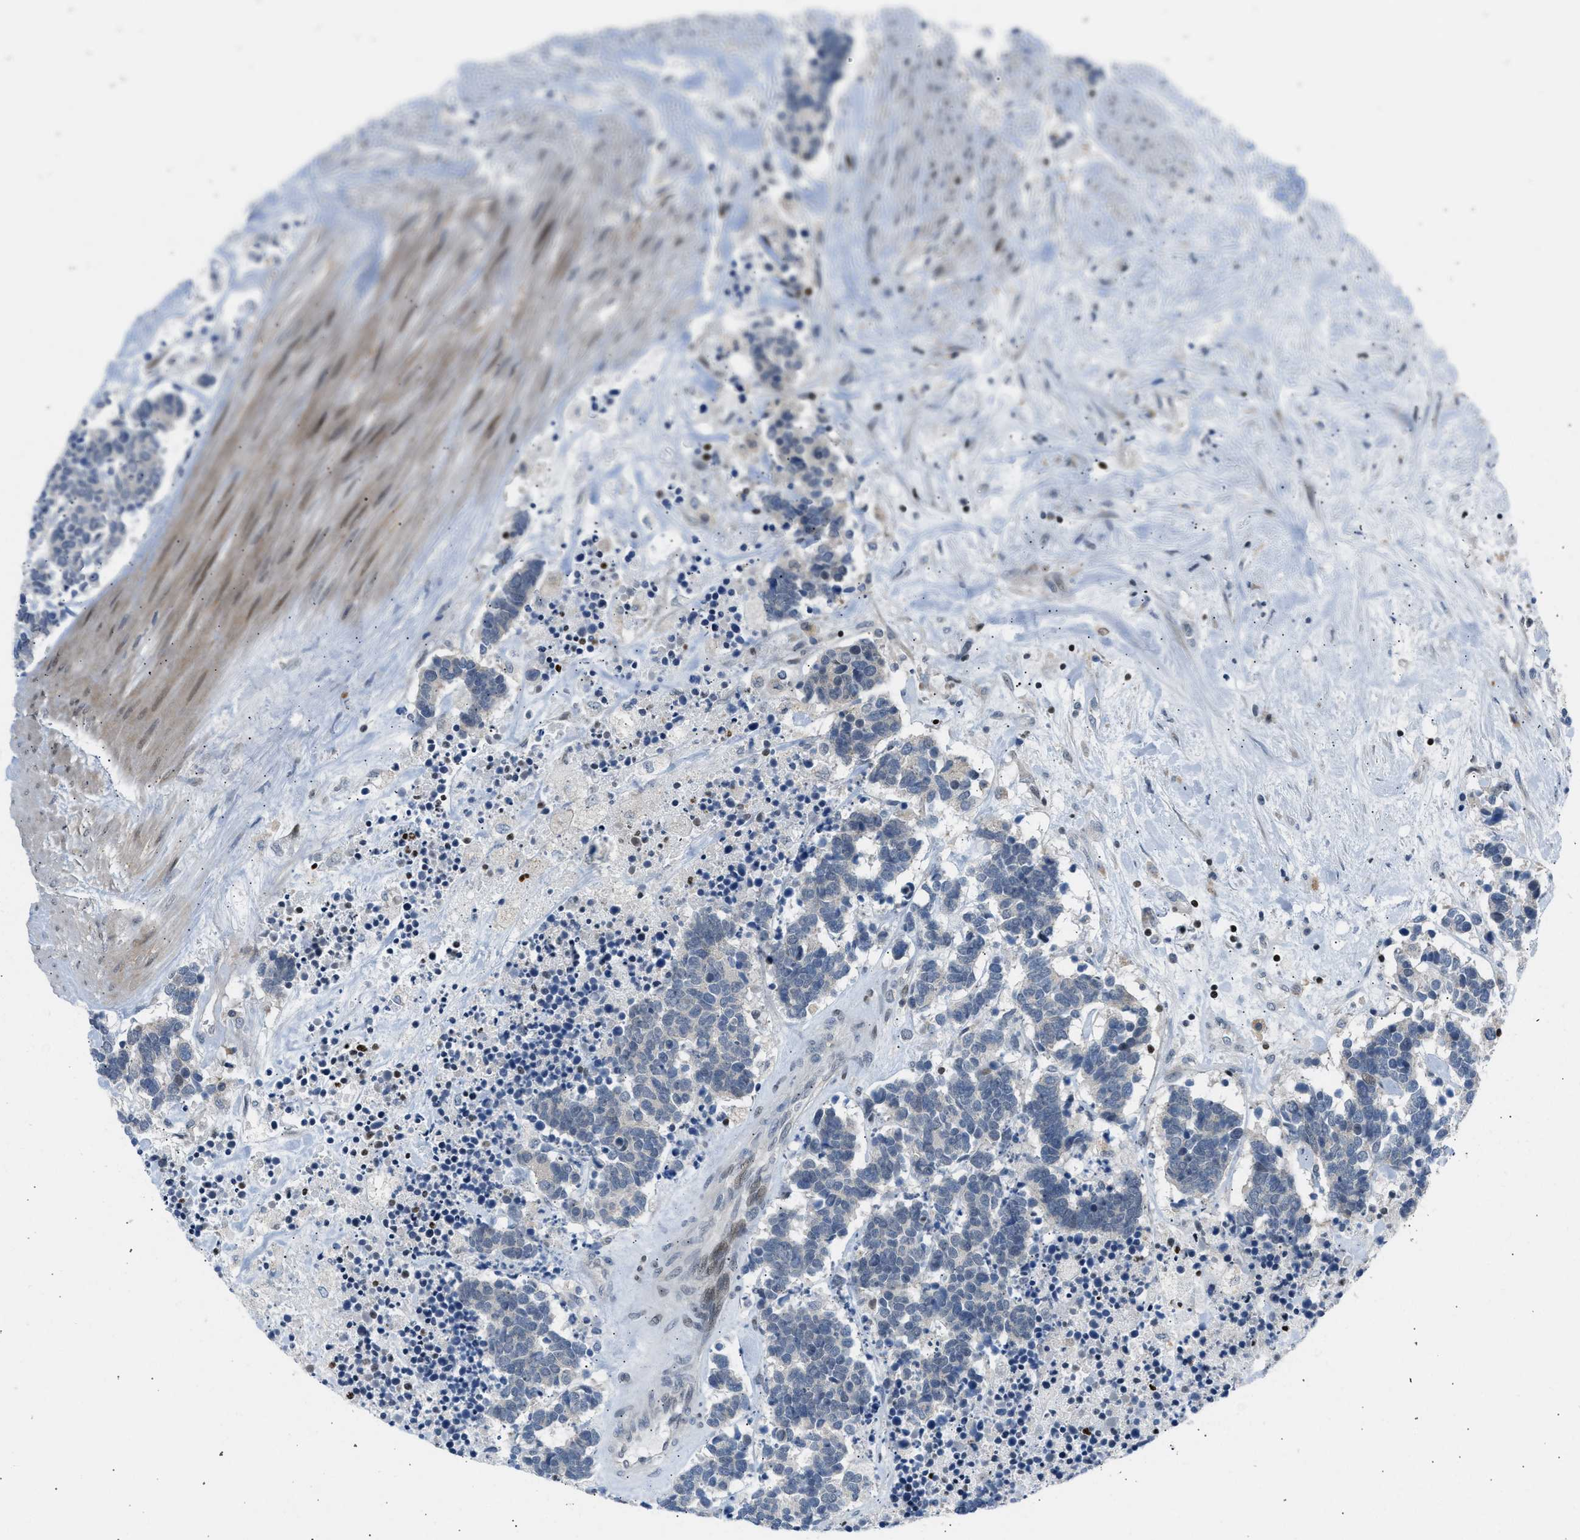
{"staining": {"intensity": "negative", "quantity": "none", "location": "none"}, "tissue": "carcinoid", "cell_type": "Tumor cells", "image_type": "cancer", "snomed": [{"axis": "morphology", "description": "Carcinoma, NOS"}, {"axis": "morphology", "description": "Carcinoid, malignant, NOS"}, {"axis": "topography", "description": "Urinary bladder"}], "caption": "Malignant carcinoid was stained to show a protein in brown. There is no significant positivity in tumor cells.", "gene": "NPS", "patient": {"sex": "male", "age": 57}}